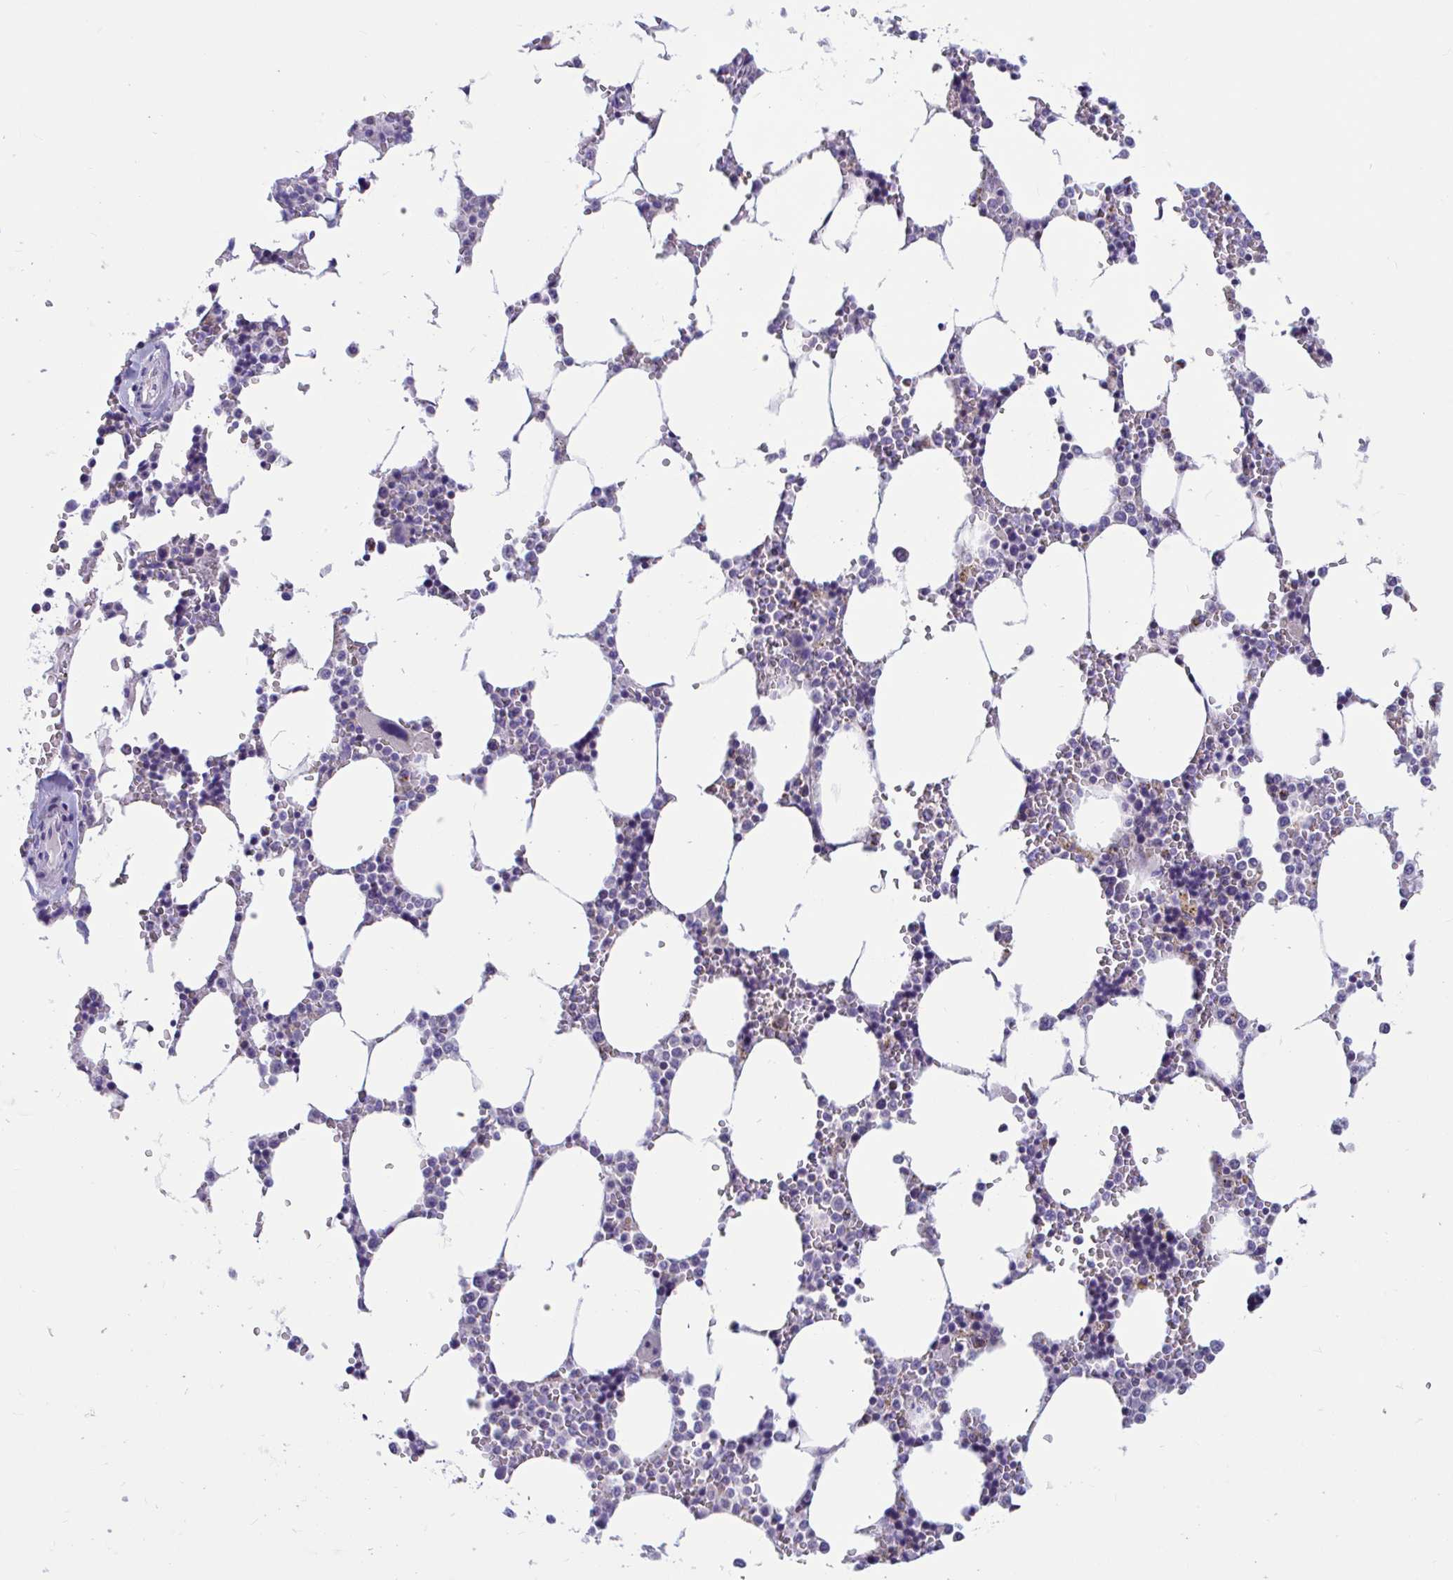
{"staining": {"intensity": "negative", "quantity": "none", "location": "none"}, "tissue": "bone marrow", "cell_type": "Hematopoietic cells", "image_type": "normal", "snomed": [{"axis": "morphology", "description": "Normal tissue, NOS"}, {"axis": "topography", "description": "Bone marrow"}], "caption": "Immunohistochemistry photomicrograph of benign human bone marrow stained for a protein (brown), which reveals no staining in hematopoietic cells.", "gene": "OR13A1", "patient": {"sex": "male", "age": 64}}